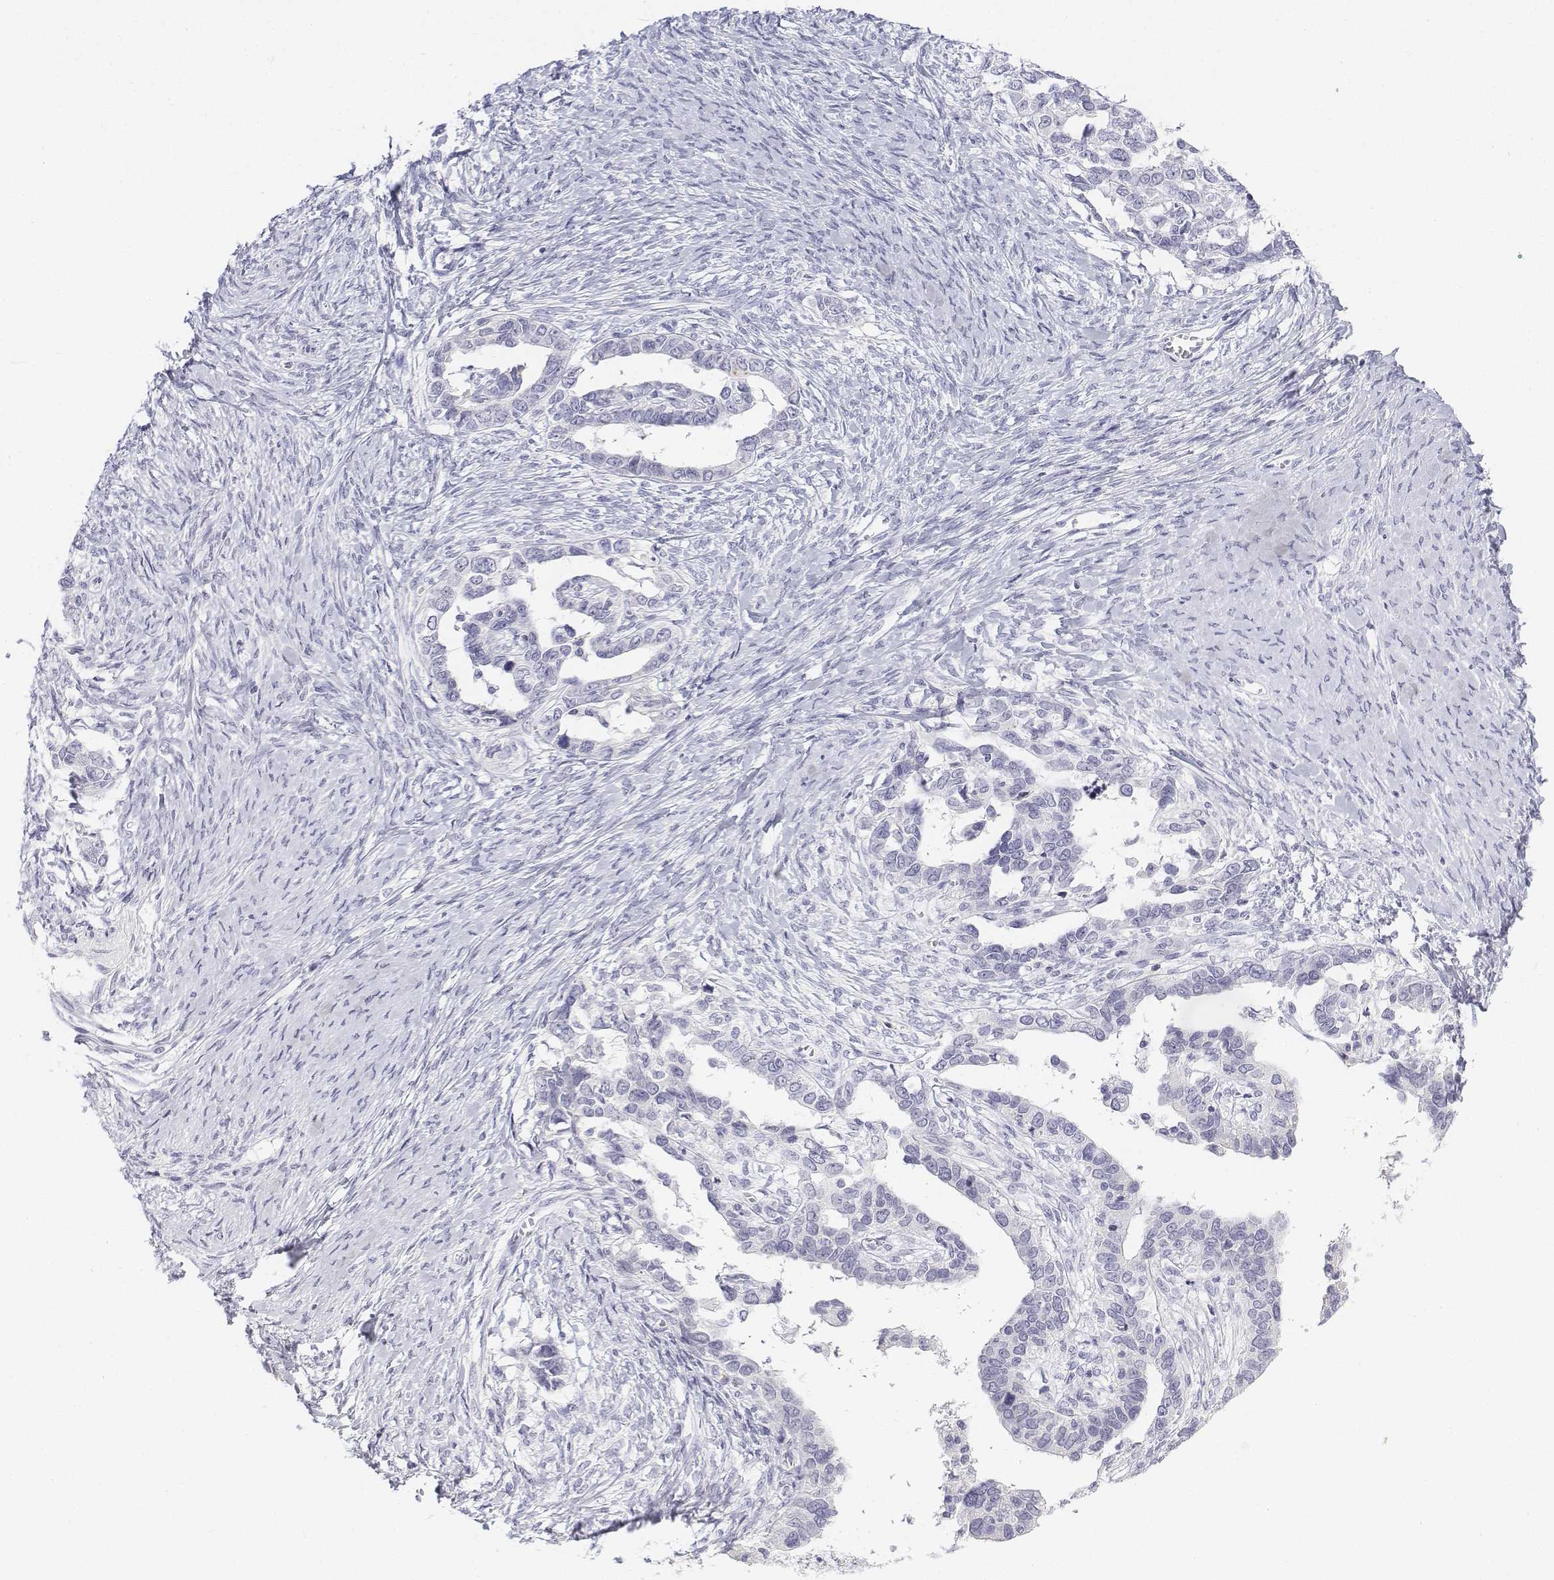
{"staining": {"intensity": "negative", "quantity": "none", "location": "none"}, "tissue": "ovarian cancer", "cell_type": "Tumor cells", "image_type": "cancer", "snomed": [{"axis": "morphology", "description": "Cystadenocarcinoma, serous, NOS"}, {"axis": "topography", "description": "Ovary"}], "caption": "There is no significant expression in tumor cells of ovarian cancer (serous cystadenocarcinoma). (Brightfield microscopy of DAB (3,3'-diaminobenzidine) immunohistochemistry at high magnification).", "gene": "CD3E", "patient": {"sex": "female", "age": 69}}